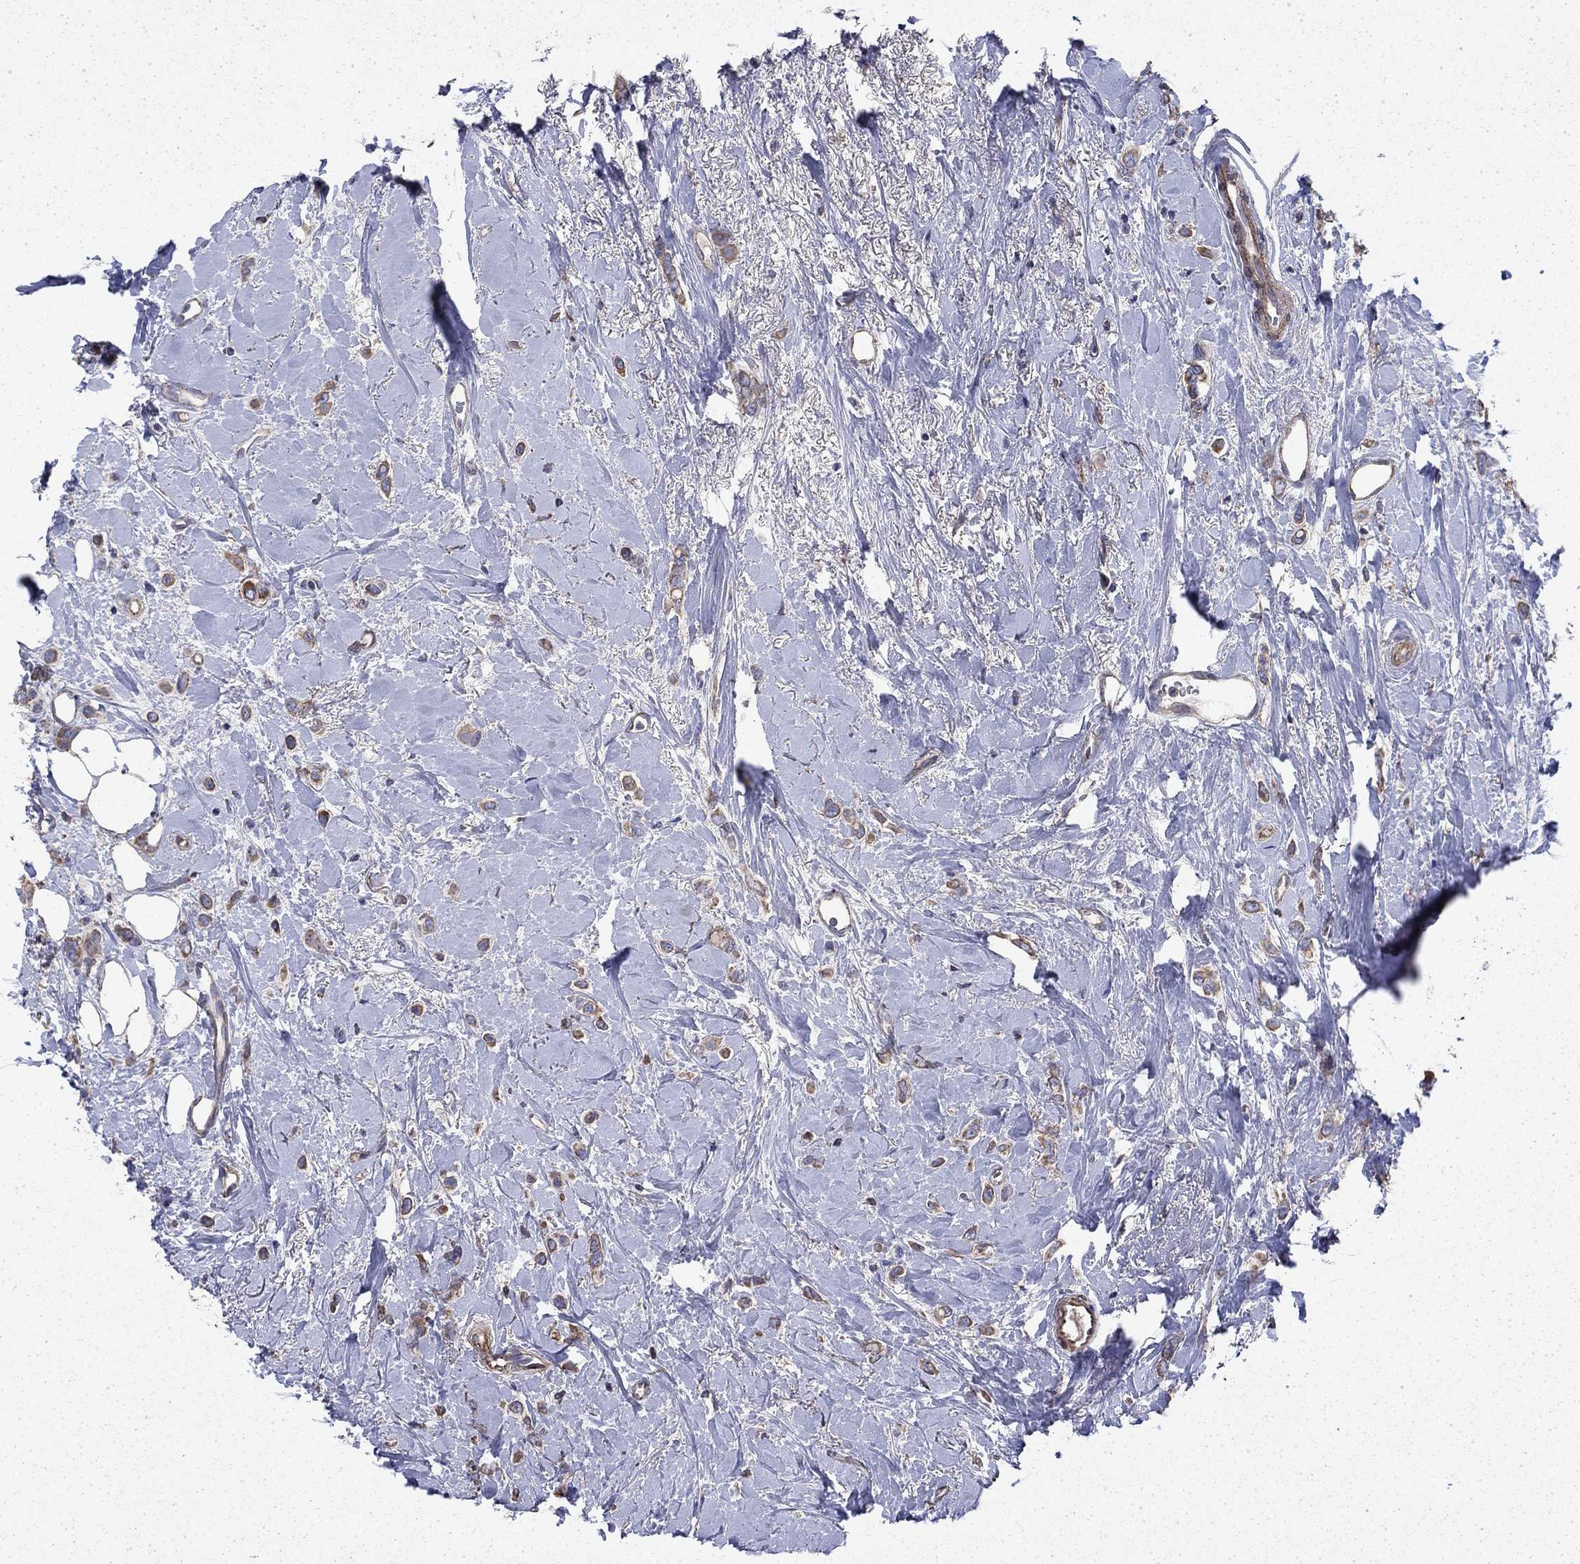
{"staining": {"intensity": "moderate", "quantity": "25%-75%", "location": "cytoplasmic/membranous"}, "tissue": "breast cancer", "cell_type": "Tumor cells", "image_type": "cancer", "snomed": [{"axis": "morphology", "description": "Lobular carcinoma"}, {"axis": "topography", "description": "Breast"}], "caption": "Moderate cytoplasmic/membranous staining is identified in about 25%-75% of tumor cells in breast lobular carcinoma. The staining was performed using DAB (3,3'-diaminobenzidine), with brown indicating positive protein expression. Nuclei are stained blue with hematoxylin.", "gene": "DTNA", "patient": {"sex": "female", "age": 66}}